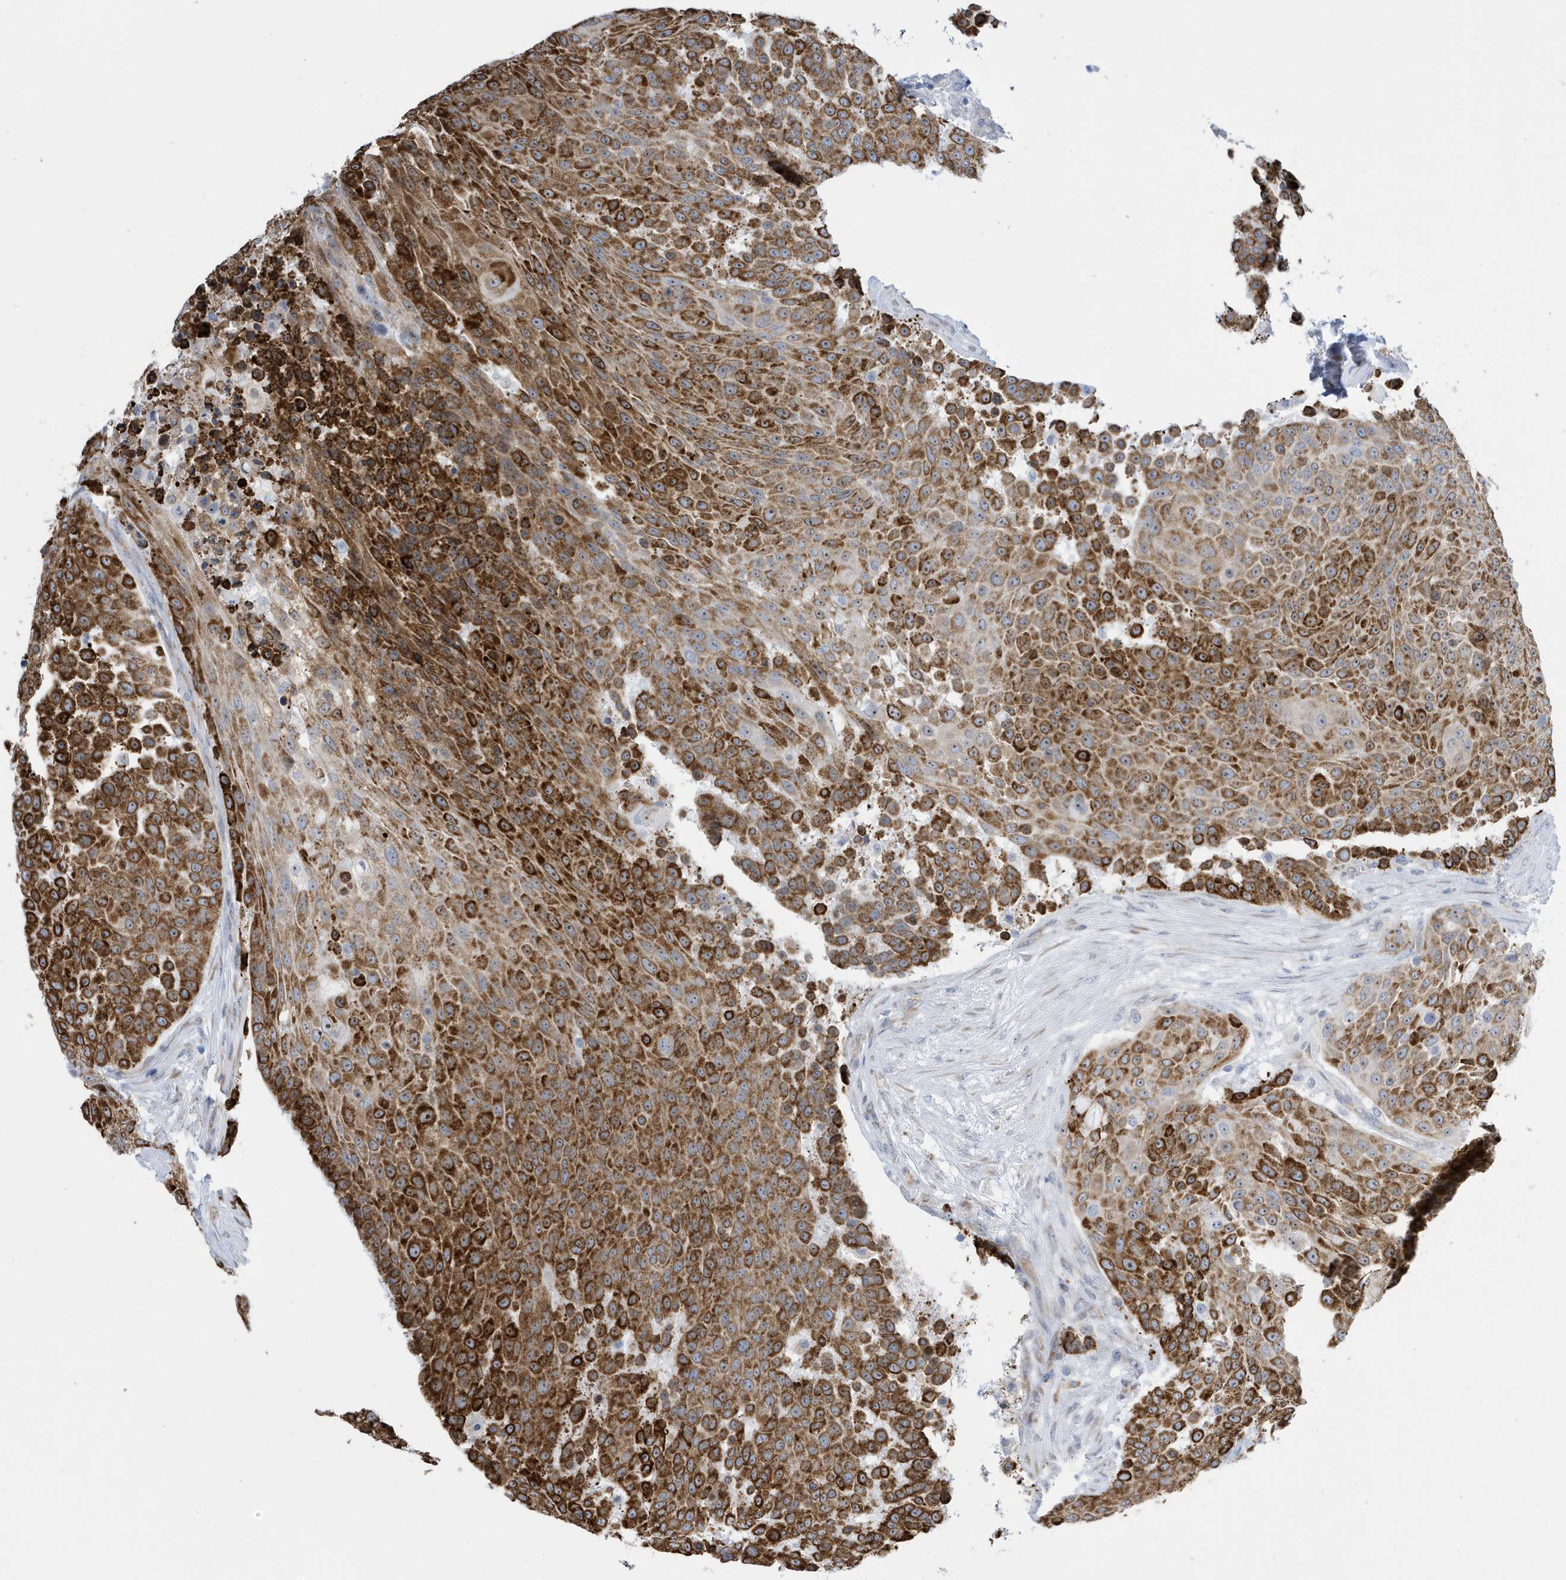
{"staining": {"intensity": "strong", "quantity": ">75%", "location": "cytoplasmic/membranous"}, "tissue": "urothelial cancer", "cell_type": "Tumor cells", "image_type": "cancer", "snomed": [{"axis": "morphology", "description": "Urothelial carcinoma, High grade"}, {"axis": "topography", "description": "Urinary bladder"}], "caption": "Strong cytoplasmic/membranous positivity is seen in approximately >75% of tumor cells in high-grade urothelial carcinoma.", "gene": "SEMA3F", "patient": {"sex": "female", "age": 63}}